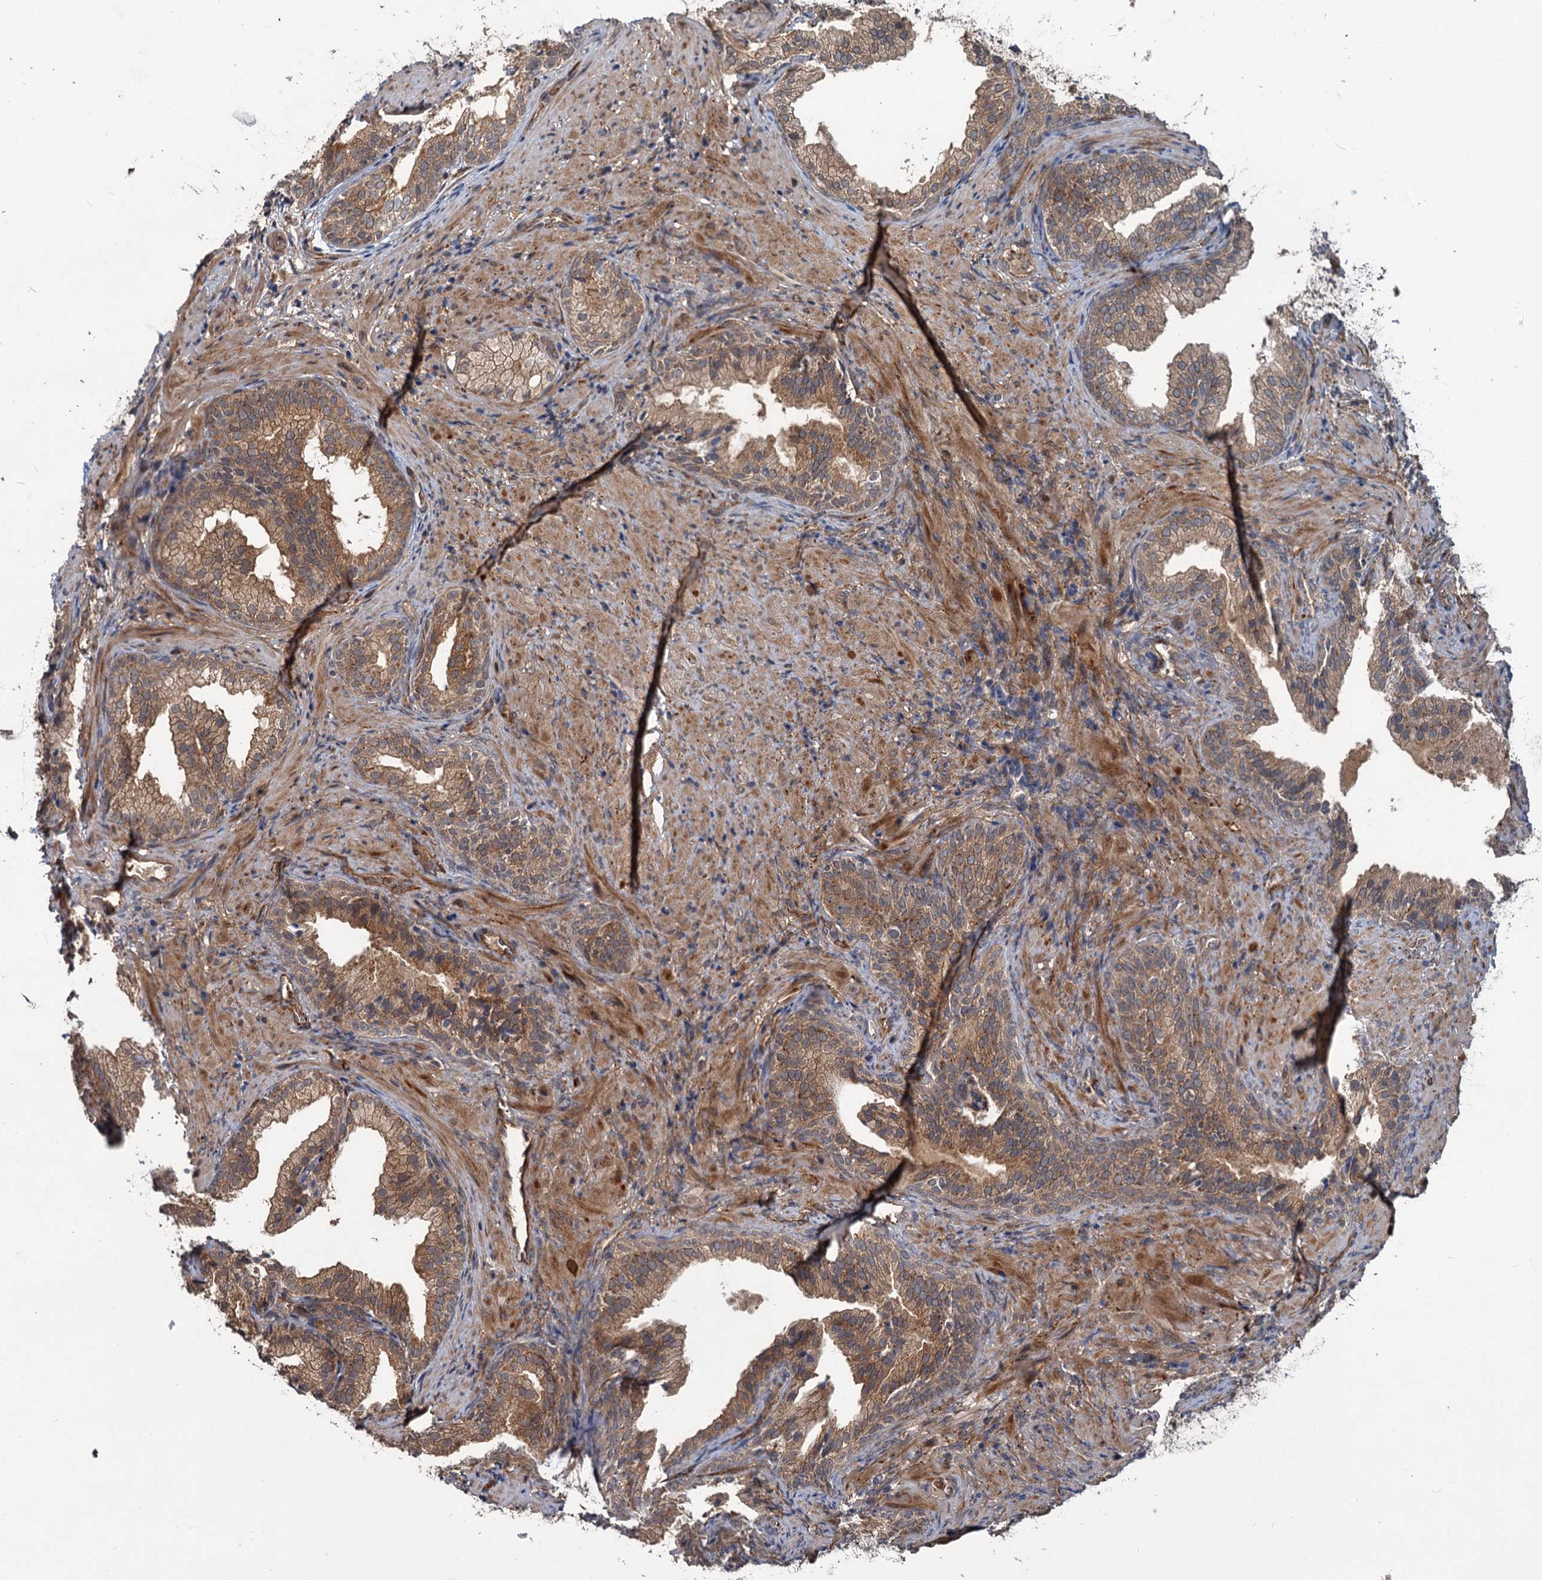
{"staining": {"intensity": "moderate", "quantity": ">75%", "location": "cytoplasmic/membranous"}, "tissue": "prostate", "cell_type": "Glandular cells", "image_type": "normal", "snomed": [{"axis": "morphology", "description": "Normal tissue, NOS"}, {"axis": "topography", "description": "Prostate"}], "caption": "Immunohistochemical staining of benign prostate exhibits >75% levels of moderate cytoplasmic/membranous protein staining in approximately >75% of glandular cells.", "gene": "PKN2", "patient": {"sex": "male", "age": 76}}